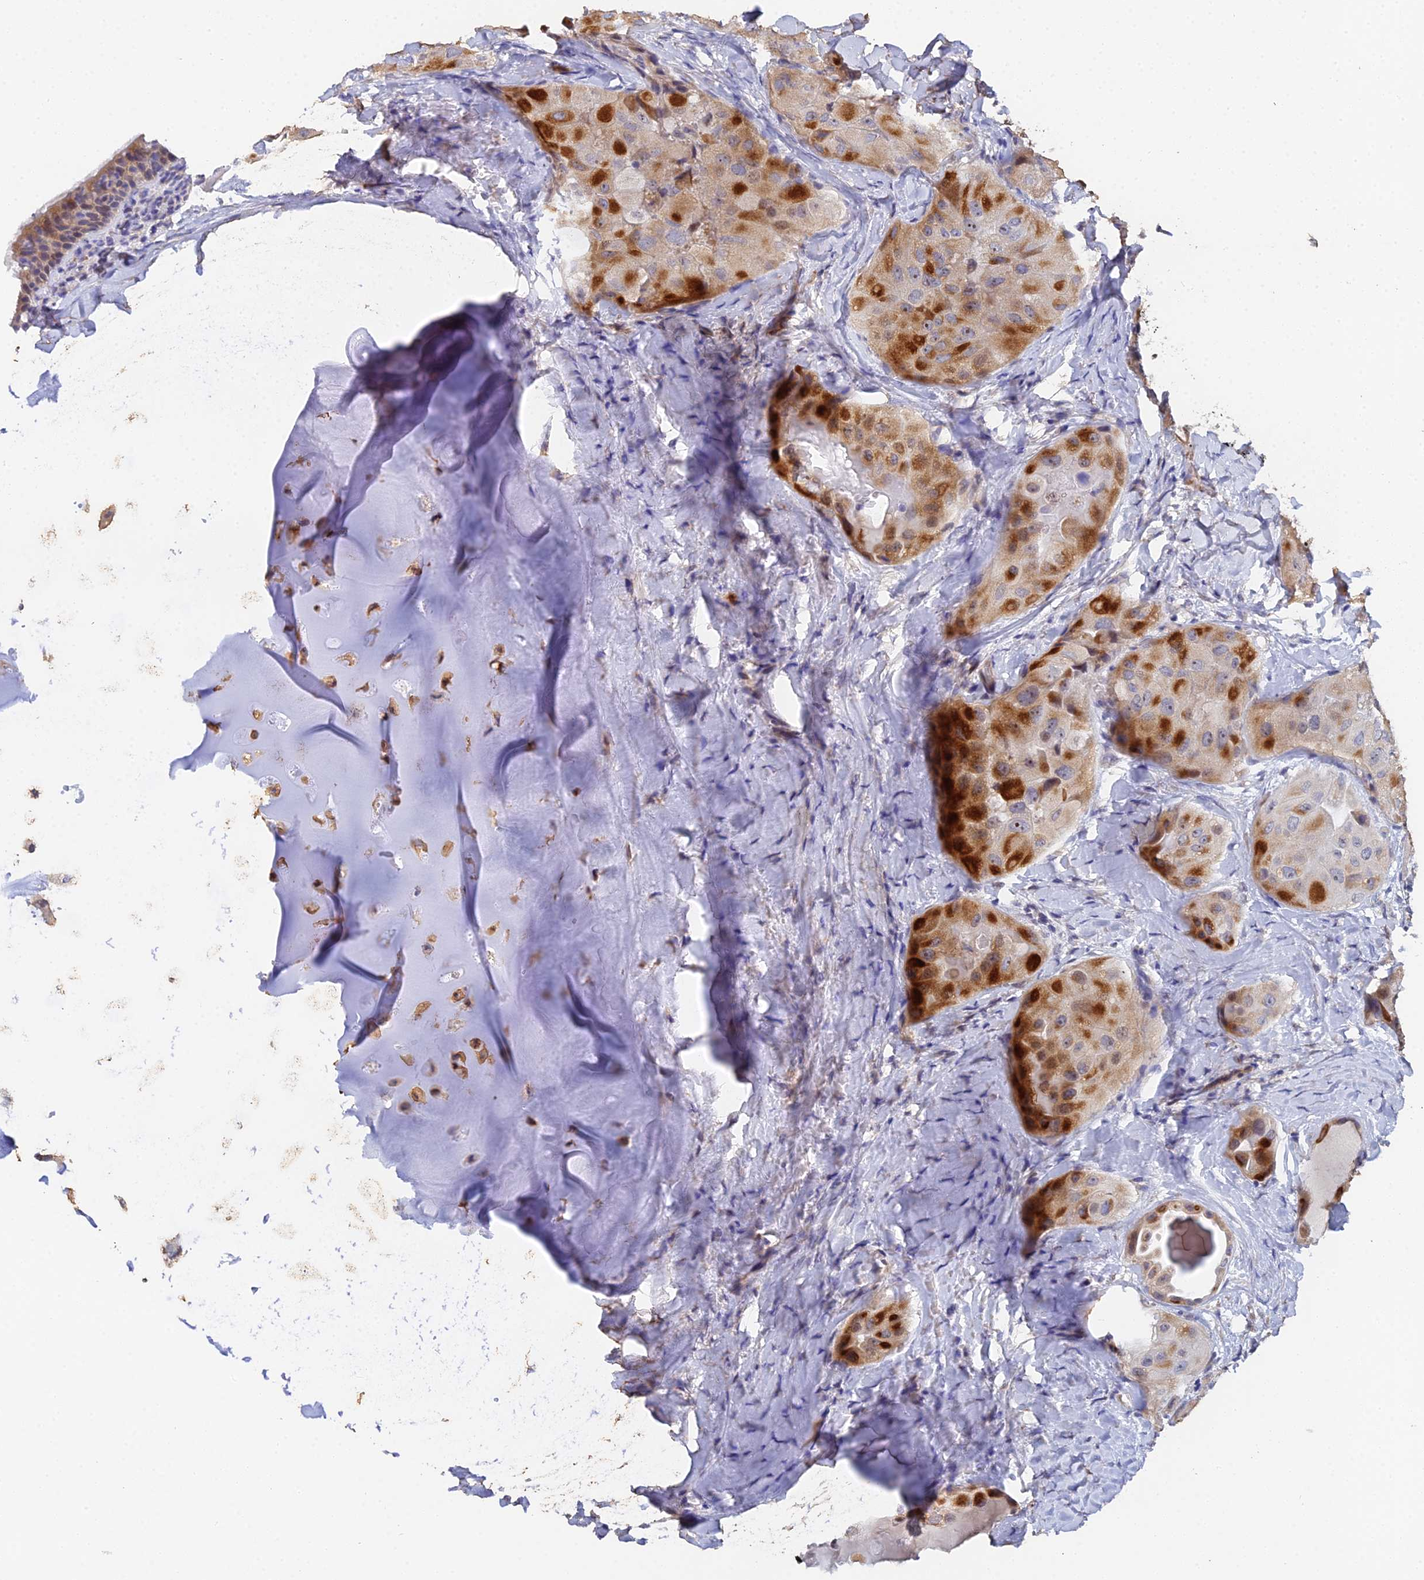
{"staining": {"intensity": "strong", "quantity": "25%-75%", "location": "cytoplasmic/membranous"}, "tissue": "thyroid cancer", "cell_type": "Tumor cells", "image_type": "cancer", "snomed": [{"axis": "morphology", "description": "Normal tissue, NOS"}, {"axis": "morphology", "description": "Papillary adenocarcinoma, NOS"}, {"axis": "topography", "description": "Thyroid gland"}], "caption": "Immunohistochemical staining of thyroid papillary adenocarcinoma displays strong cytoplasmic/membranous protein expression in about 25%-75% of tumor cells.", "gene": "ENSG00000268674", "patient": {"sex": "female", "age": 59}}